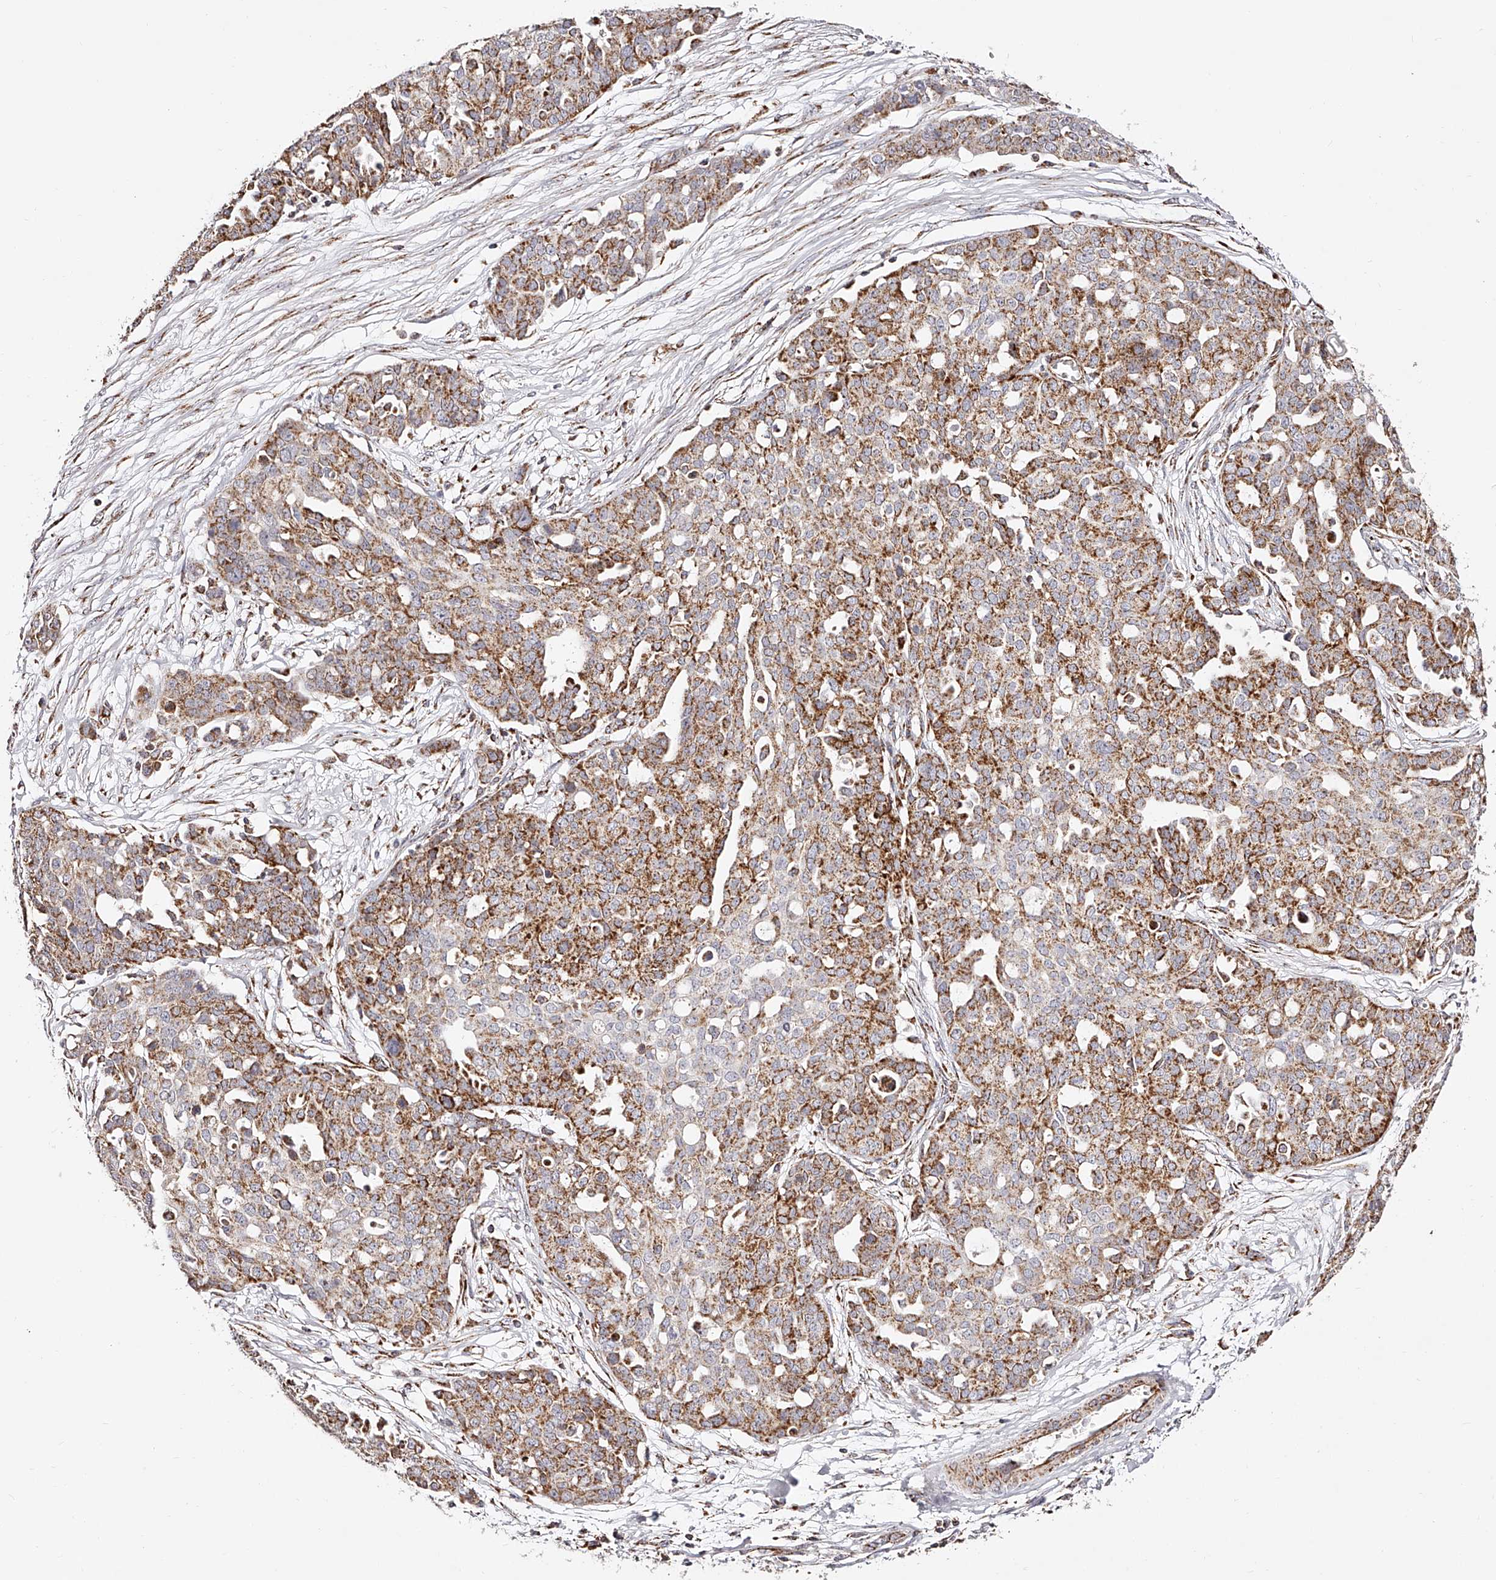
{"staining": {"intensity": "moderate", "quantity": ">75%", "location": "cytoplasmic/membranous"}, "tissue": "ovarian cancer", "cell_type": "Tumor cells", "image_type": "cancer", "snomed": [{"axis": "morphology", "description": "Cystadenocarcinoma, serous, NOS"}, {"axis": "topography", "description": "Soft tissue"}, {"axis": "topography", "description": "Ovary"}], "caption": "IHC image of neoplastic tissue: human ovarian cancer (serous cystadenocarcinoma) stained using IHC shows medium levels of moderate protein expression localized specifically in the cytoplasmic/membranous of tumor cells, appearing as a cytoplasmic/membranous brown color.", "gene": "NDUFV3", "patient": {"sex": "female", "age": 57}}